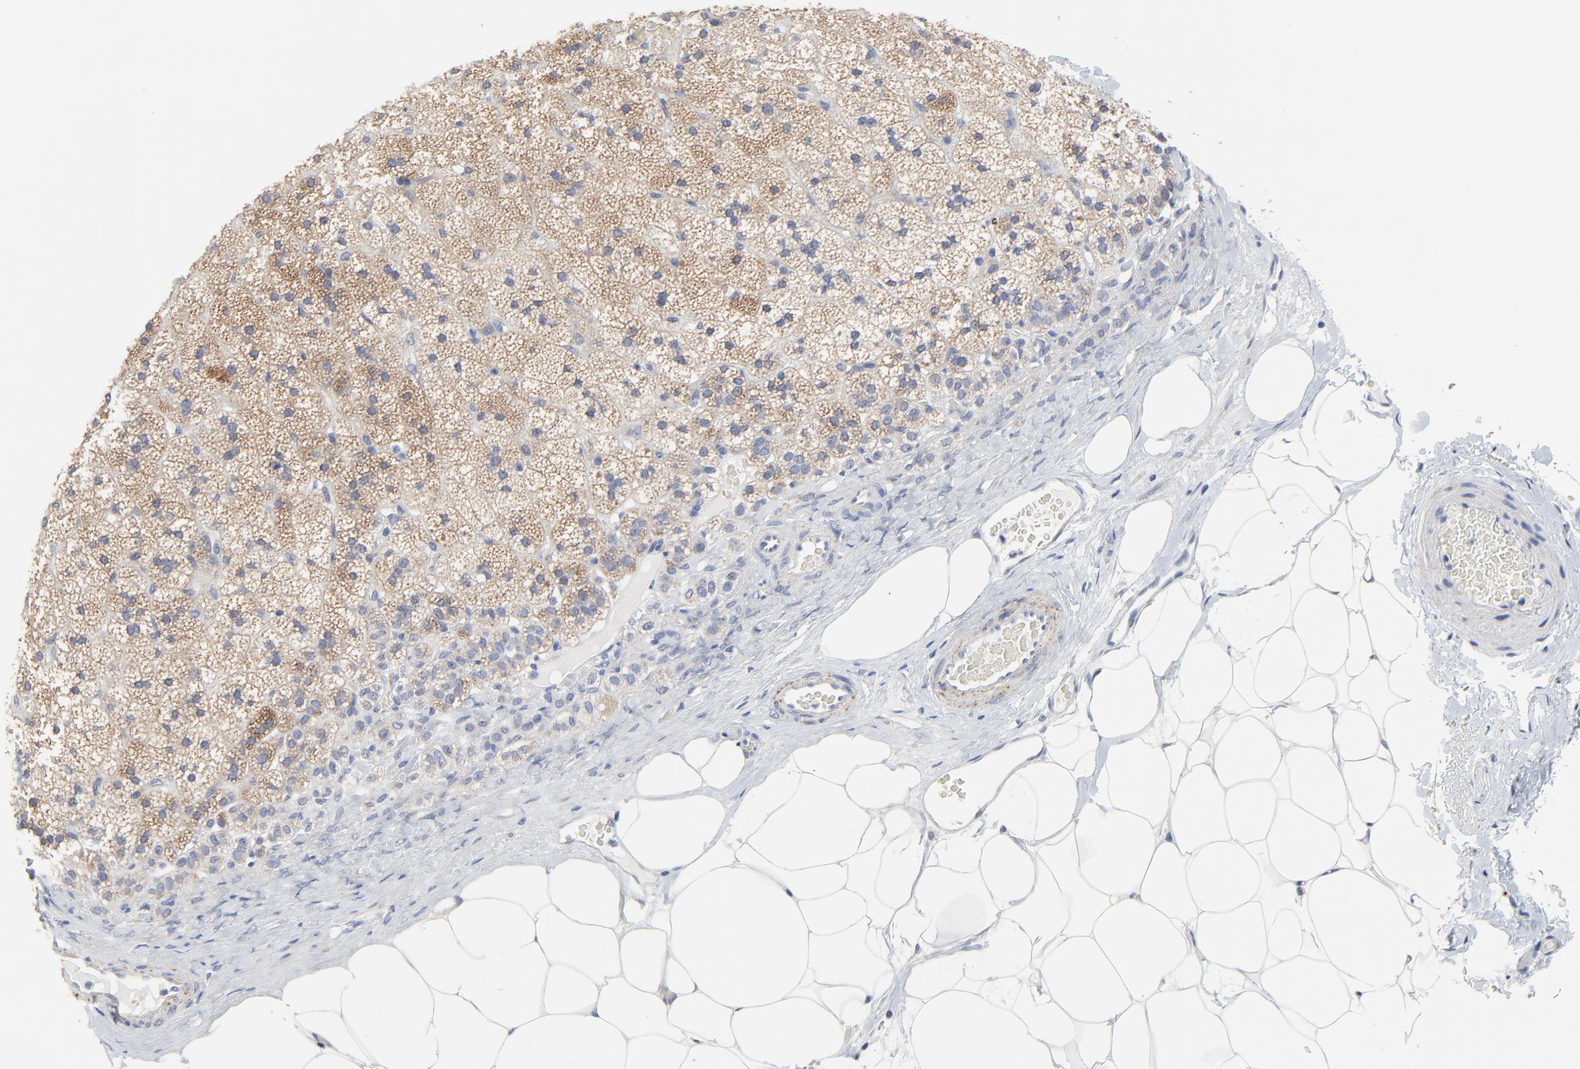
{"staining": {"intensity": "strong", "quantity": ">75%", "location": "cytoplasmic/membranous"}, "tissue": "adrenal gland", "cell_type": "Glandular cells", "image_type": "normal", "snomed": [{"axis": "morphology", "description": "Normal tissue, NOS"}, {"axis": "topography", "description": "Adrenal gland"}], "caption": "Immunohistochemical staining of normal adrenal gland shows high levels of strong cytoplasmic/membranous staining in about >75% of glandular cells. Nuclei are stained in blue.", "gene": "DHRSX", "patient": {"sex": "male", "age": 35}}